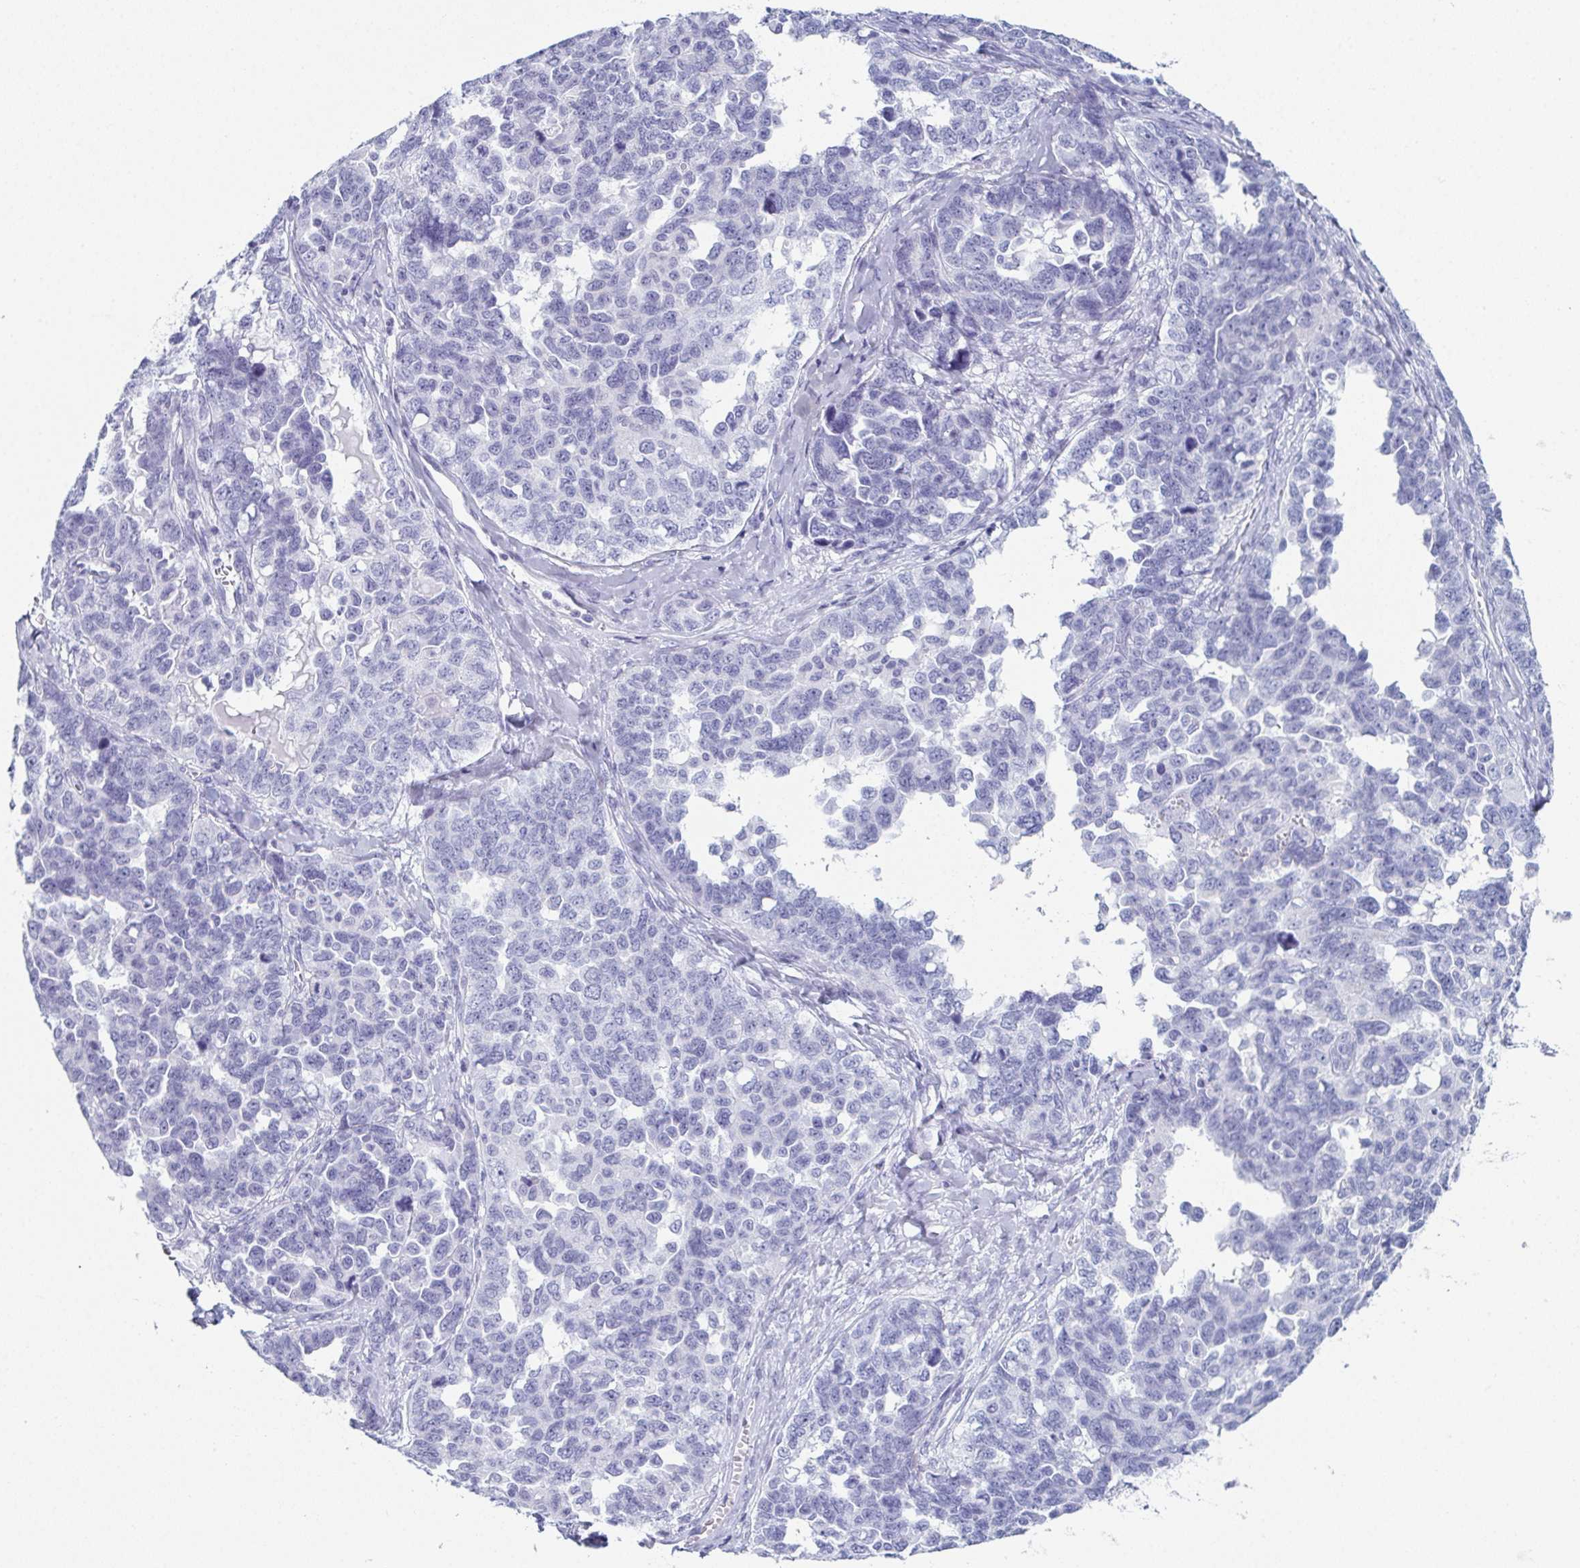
{"staining": {"intensity": "negative", "quantity": "none", "location": "none"}, "tissue": "ovarian cancer", "cell_type": "Tumor cells", "image_type": "cancer", "snomed": [{"axis": "morphology", "description": "Cystadenocarcinoma, serous, NOS"}, {"axis": "topography", "description": "Ovary"}], "caption": "This is a photomicrograph of immunohistochemistry (IHC) staining of ovarian cancer (serous cystadenocarcinoma), which shows no positivity in tumor cells.", "gene": "ENKUR", "patient": {"sex": "female", "age": 69}}